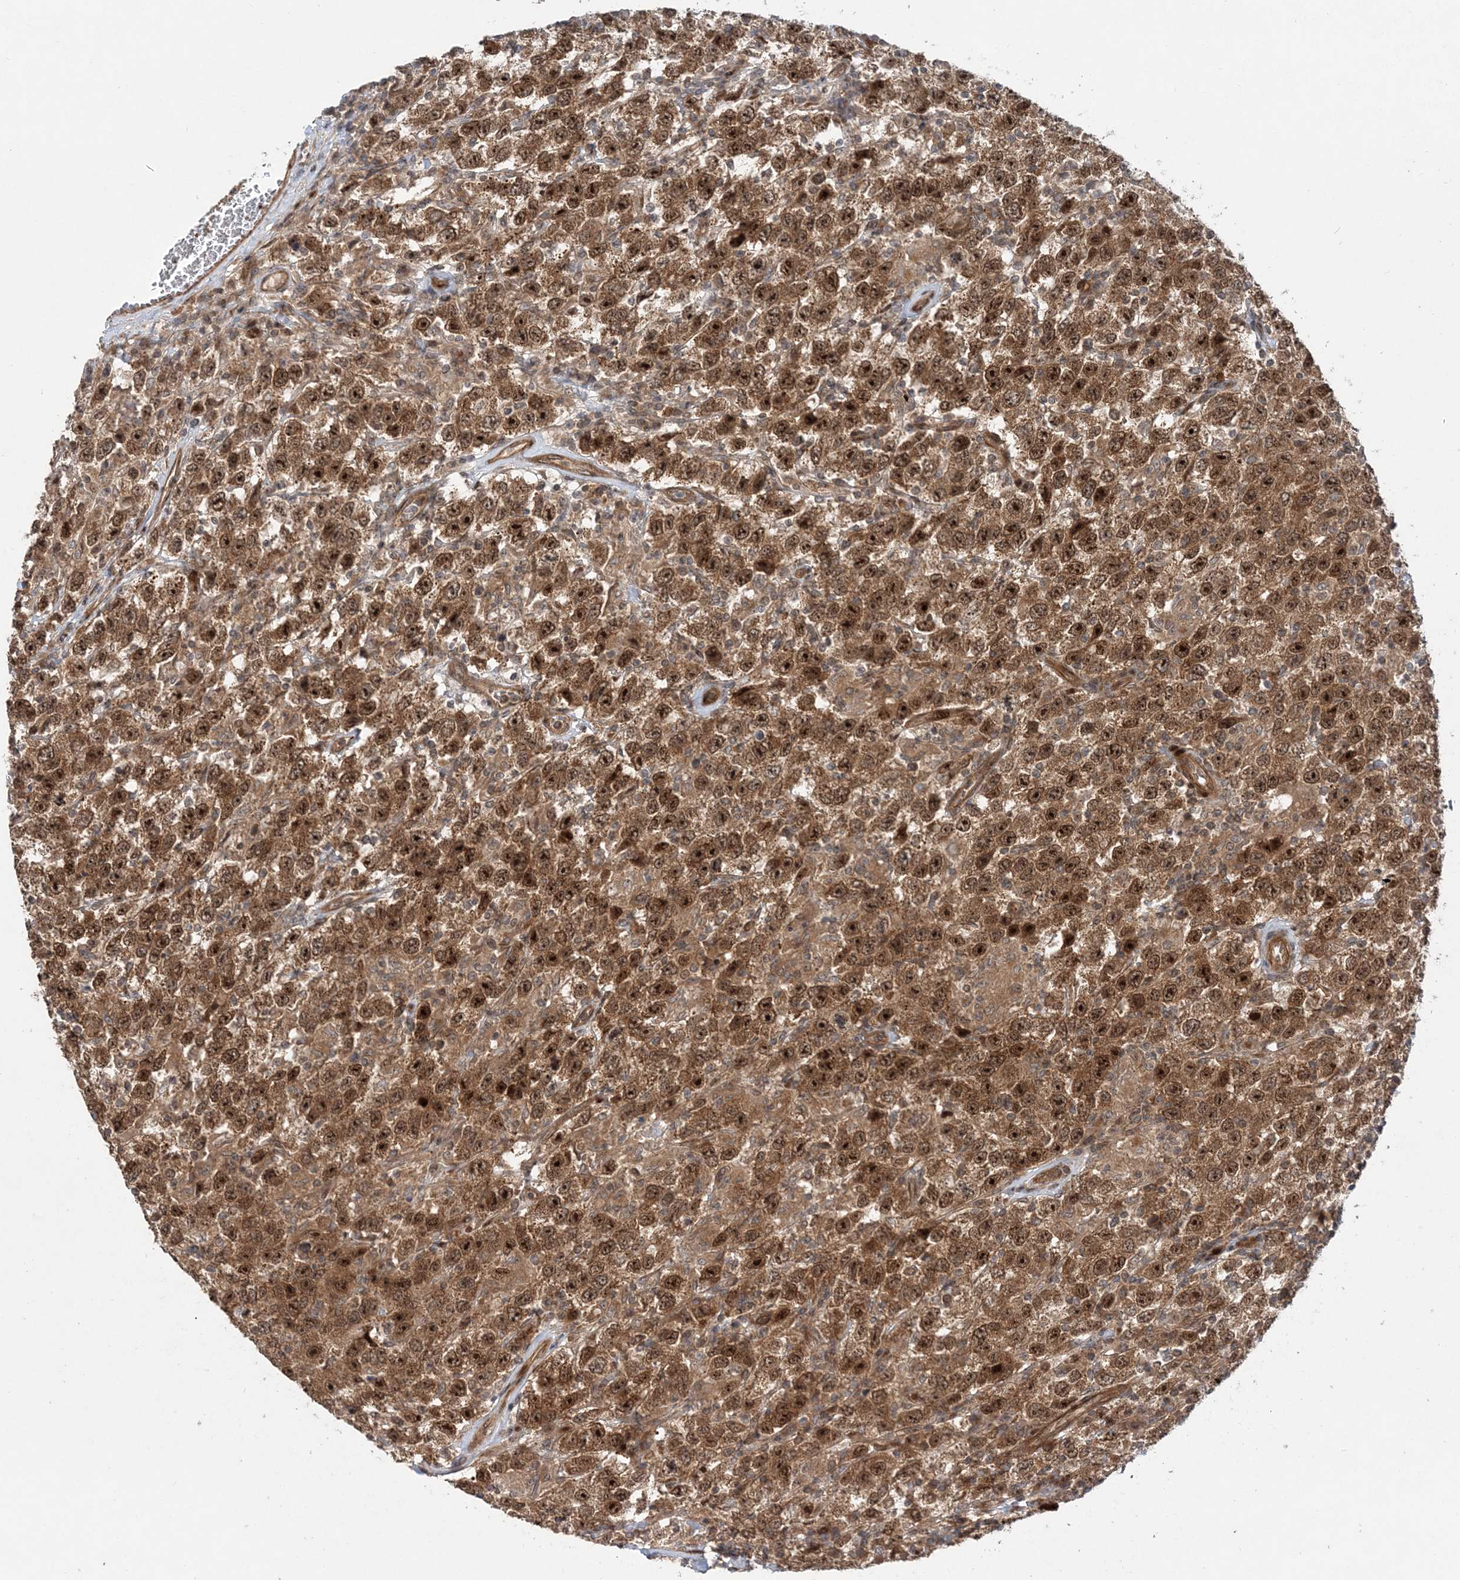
{"staining": {"intensity": "strong", "quantity": ">75%", "location": "cytoplasmic/membranous,nuclear"}, "tissue": "testis cancer", "cell_type": "Tumor cells", "image_type": "cancer", "snomed": [{"axis": "morphology", "description": "Seminoma, NOS"}, {"axis": "topography", "description": "Testis"}], "caption": "Seminoma (testis) was stained to show a protein in brown. There is high levels of strong cytoplasmic/membranous and nuclear expression in about >75% of tumor cells. Nuclei are stained in blue.", "gene": "GEMIN5", "patient": {"sex": "male", "age": 41}}